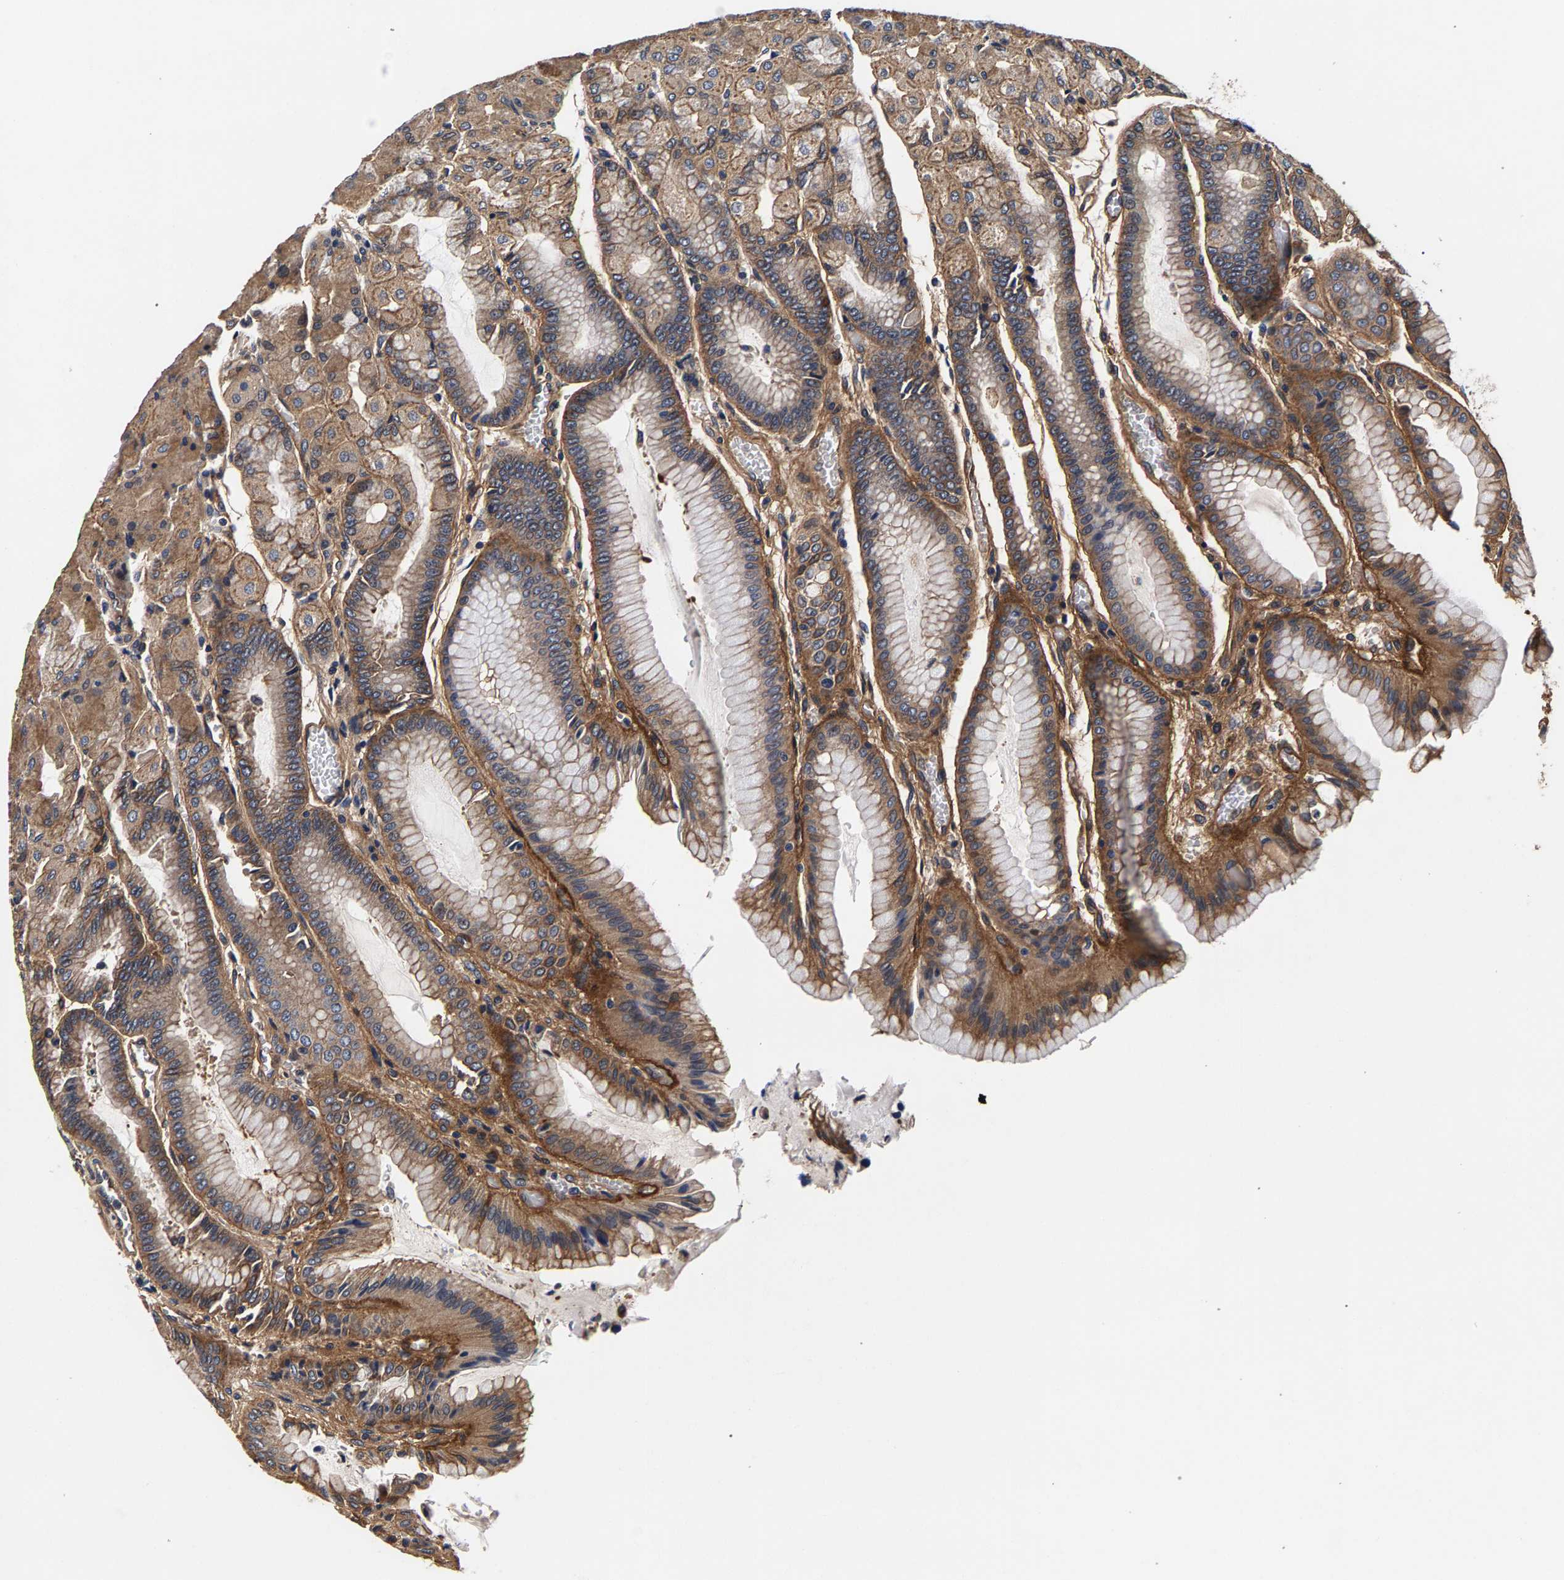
{"staining": {"intensity": "strong", "quantity": "25%-75%", "location": "cytoplasmic/membranous"}, "tissue": "stomach", "cell_type": "Glandular cells", "image_type": "normal", "snomed": [{"axis": "morphology", "description": "Normal tissue, NOS"}, {"axis": "morphology", "description": "Carcinoid, malignant, NOS"}, {"axis": "topography", "description": "Stomach, upper"}], "caption": "Immunohistochemistry (IHC) (DAB) staining of normal human stomach shows strong cytoplasmic/membranous protein positivity in about 25%-75% of glandular cells.", "gene": "MARCHF7", "patient": {"sex": "male", "age": 39}}